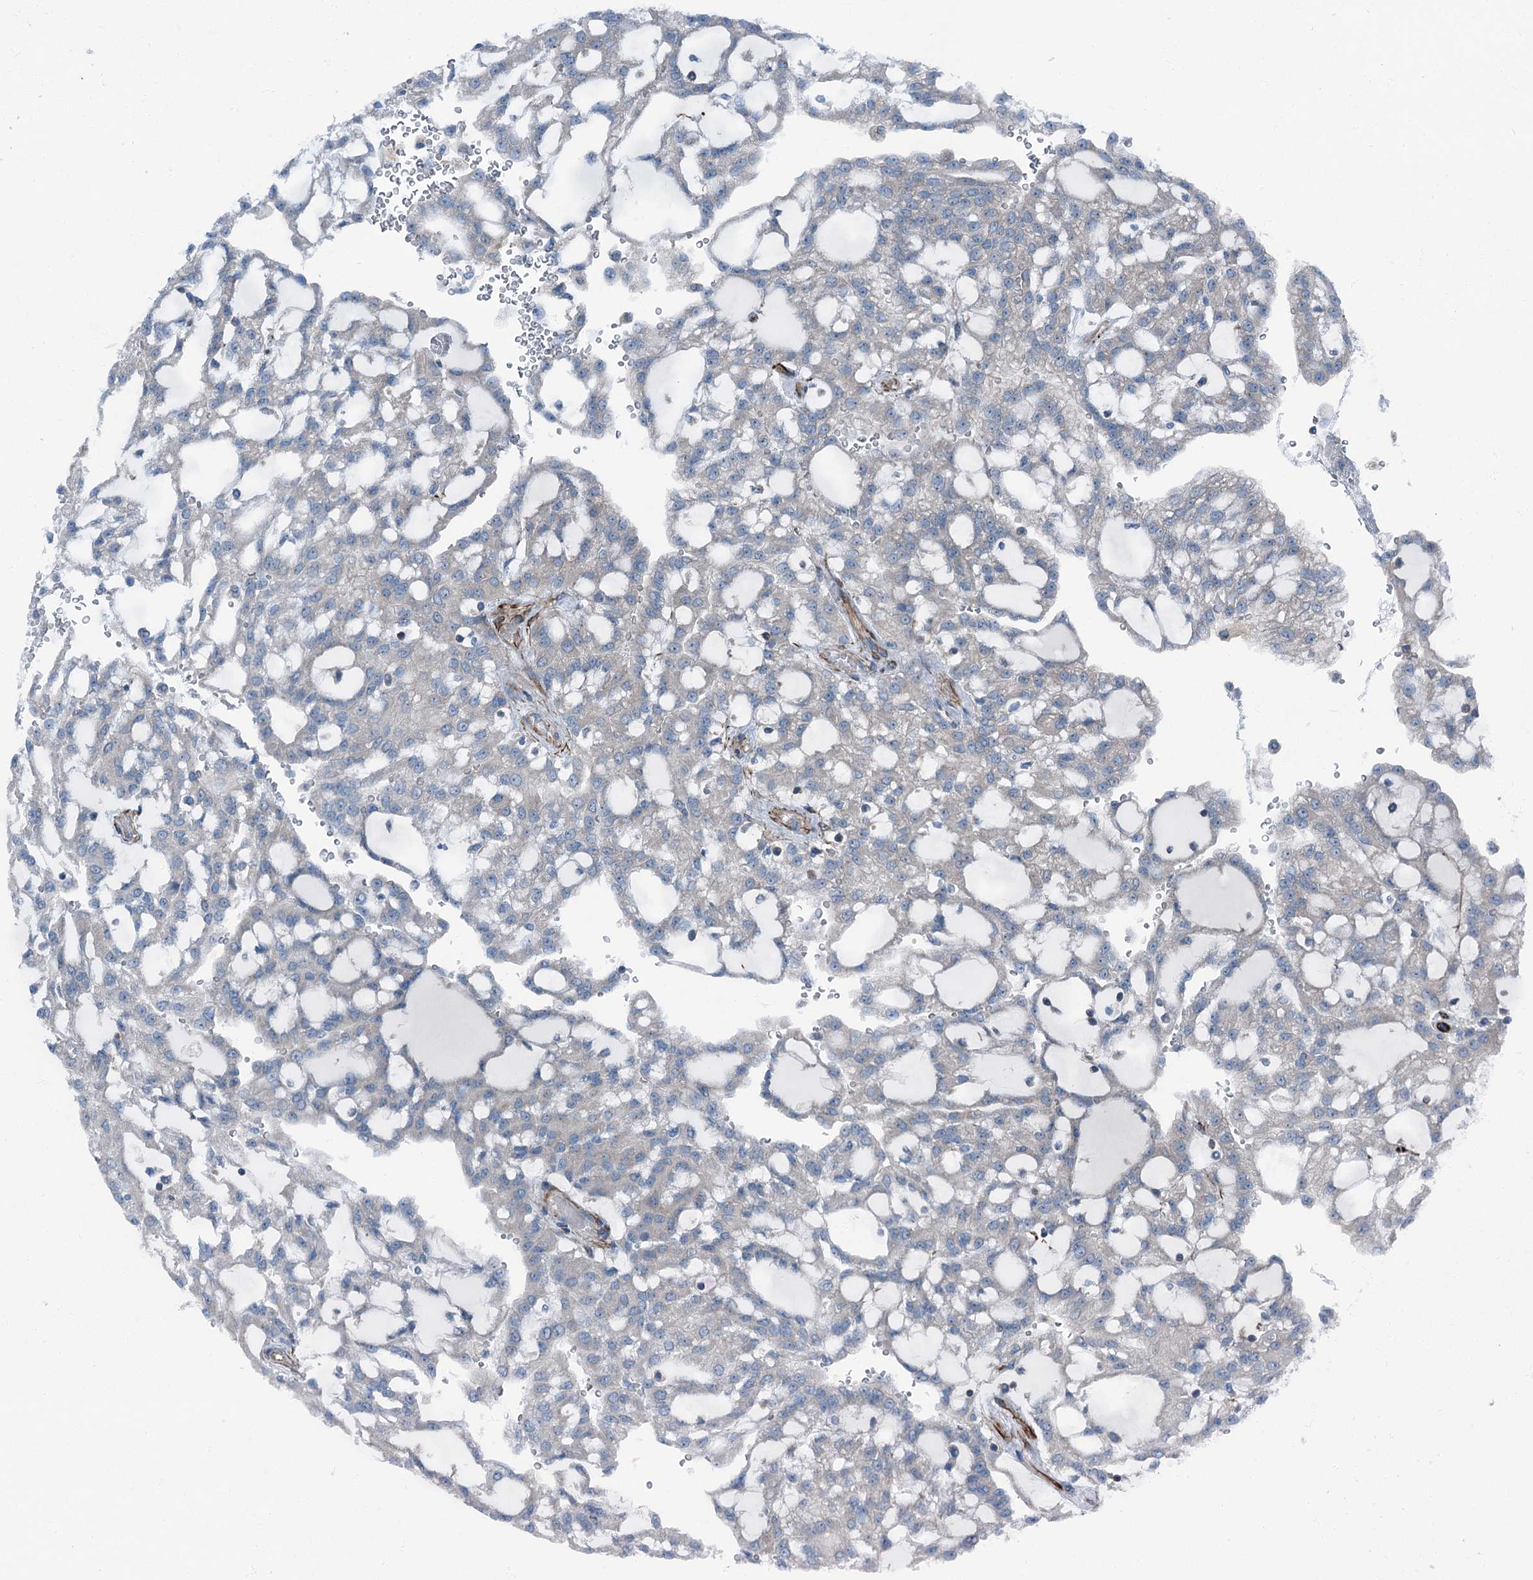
{"staining": {"intensity": "negative", "quantity": "none", "location": "none"}, "tissue": "renal cancer", "cell_type": "Tumor cells", "image_type": "cancer", "snomed": [{"axis": "morphology", "description": "Adenocarcinoma, NOS"}, {"axis": "topography", "description": "Kidney"}], "caption": "IHC micrograph of neoplastic tissue: human adenocarcinoma (renal) stained with DAB (3,3'-diaminobenzidine) shows no significant protein positivity in tumor cells.", "gene": "AXL", "patient": {"sex": "male", "age": 63}}